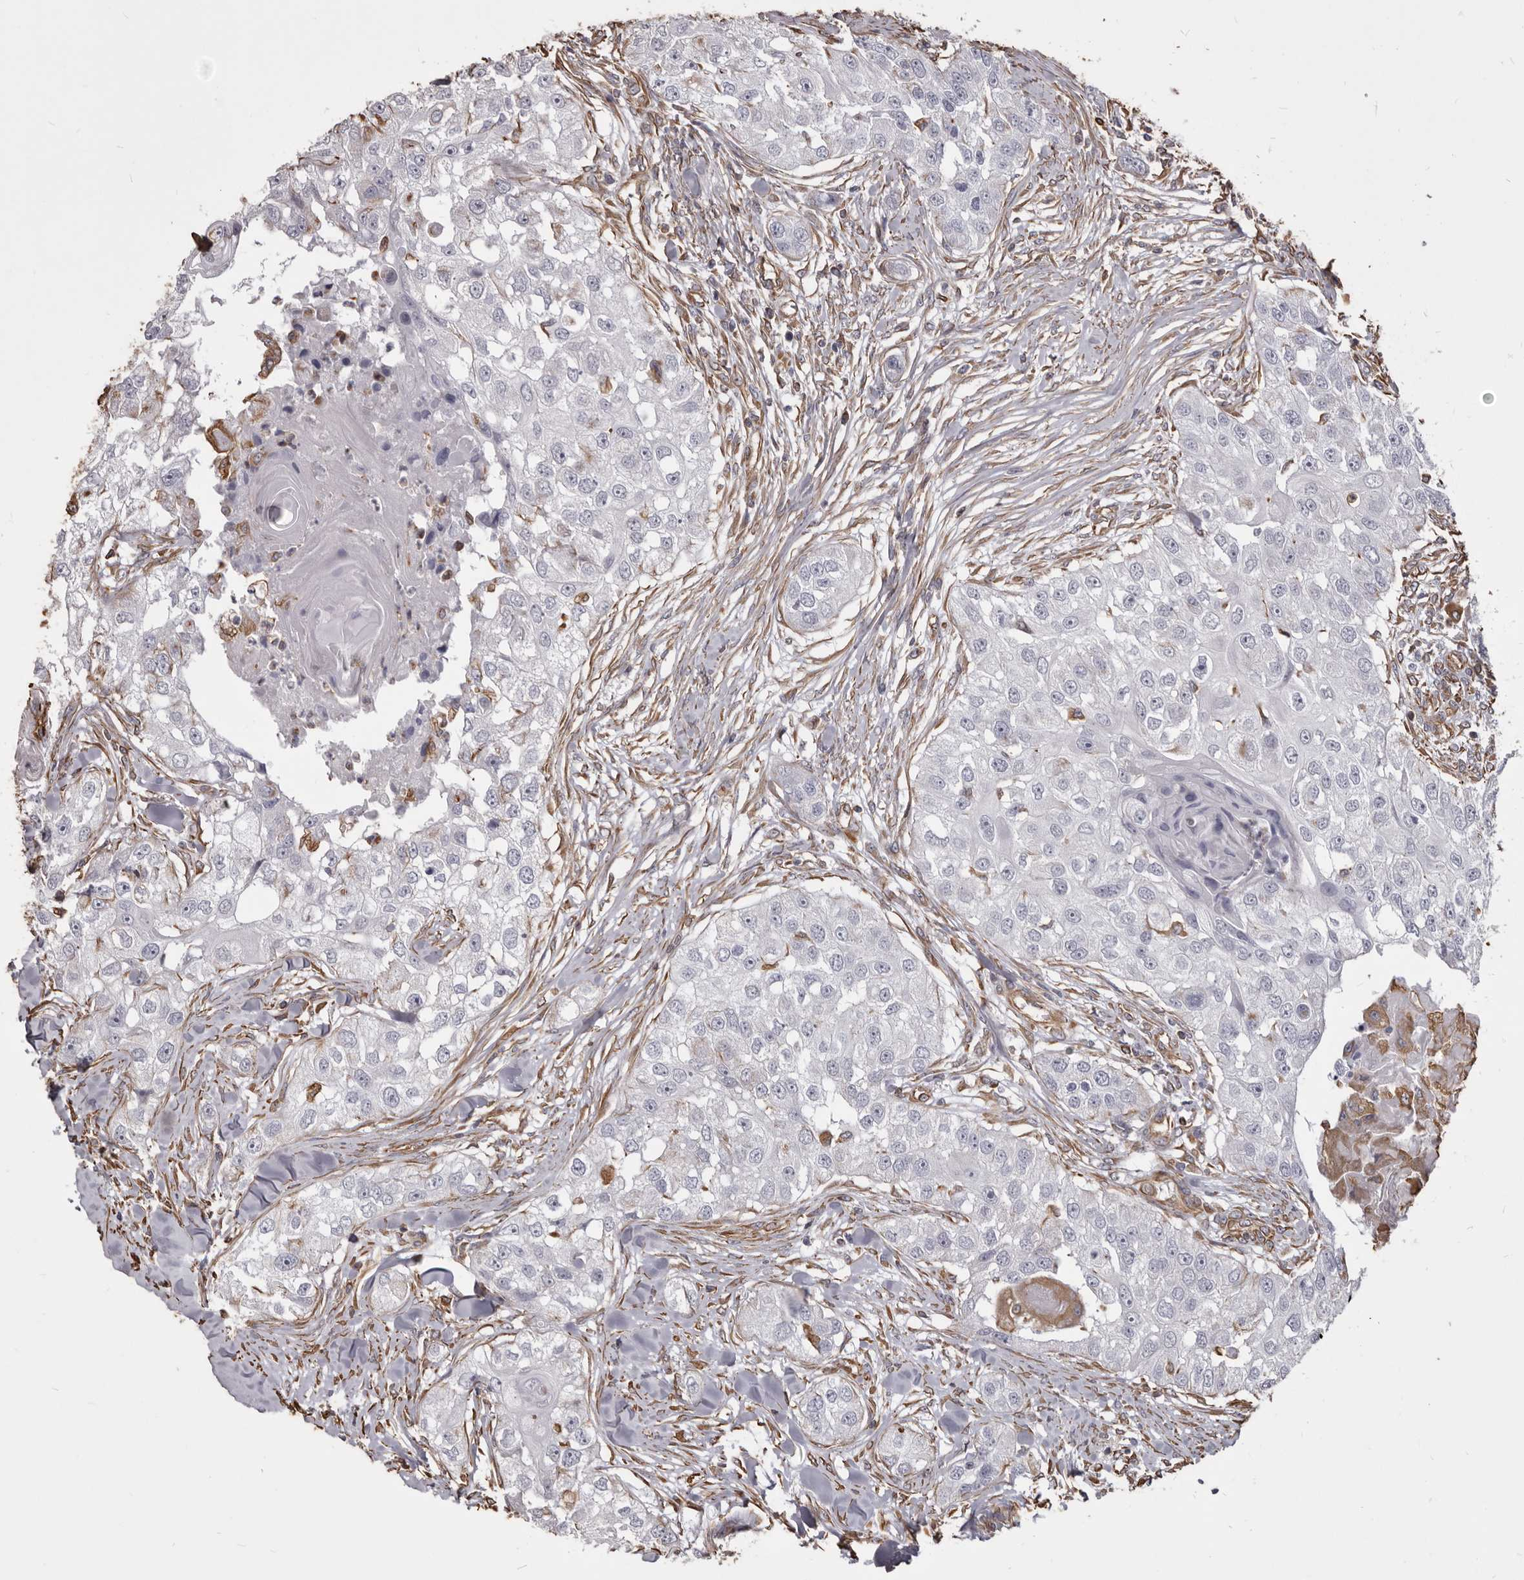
{"staining": {"intensity": "negative", "quantity": "none", "location": "none"}, "tissue": "head and neck cancer", "cell_type": "Tumor cells", "image_type": "cancer", "snomed": [{"axis": "morphology", "description": "Normal tissue, NOS"}, {"axis": "morphology", "description": "Squamous cell carcinoma, NOS"}, {"axis": "topography", "description": "Skeletal muscle"}, {"axis": "topography", "description": "Head-Neck"}], "caption": "Immunohistochemical staining of human squamous cell carcinoma (head and neck) shows no significant expression in tumor cells. Brightfield microscopy of IHC stained with DAB (brown) and hematoxylin (blue), captured at high magnification.", "gene": "MTURN", "patient": {"sex": "male", "age": 51}}